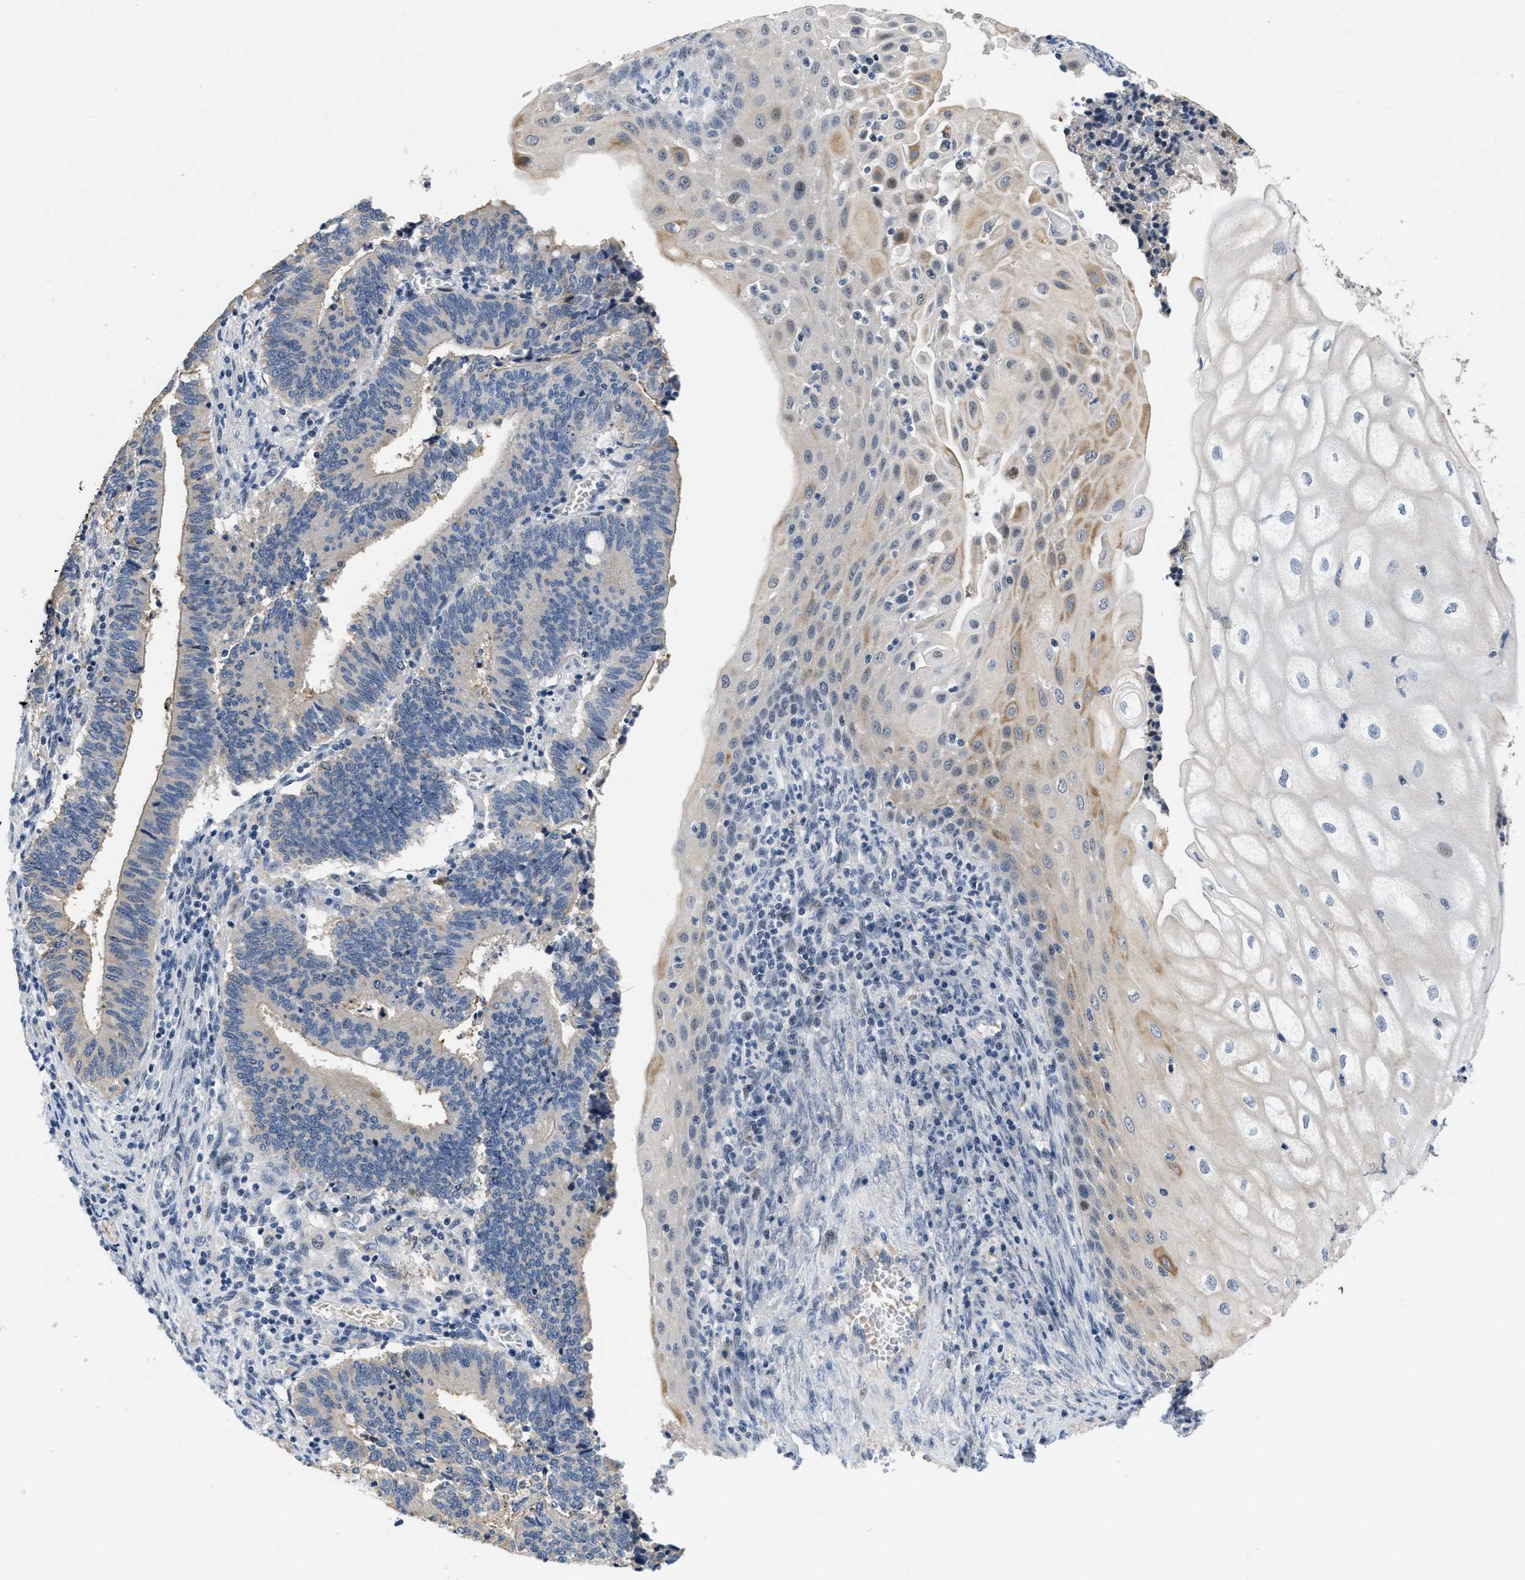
{"staining": {"intensity": "weak", "quantity": "<25%", "location": "cytoplasmic/membranous"}, "tissue": "cervical cancer", "cell_type": "Tumor cells", "image_type": "cancer", "snomed": [{"axis": "morphology", "description": "Adenocarcinoma, NOS"}, {"axis": "topography", "description": "Cervix"}], "caption": "Image shows no significant protein staining in tumor cells of cervical cancer (adenocarcinoma).", "gene": "VIP", "patient": {"sex": "female", "age": 44}}